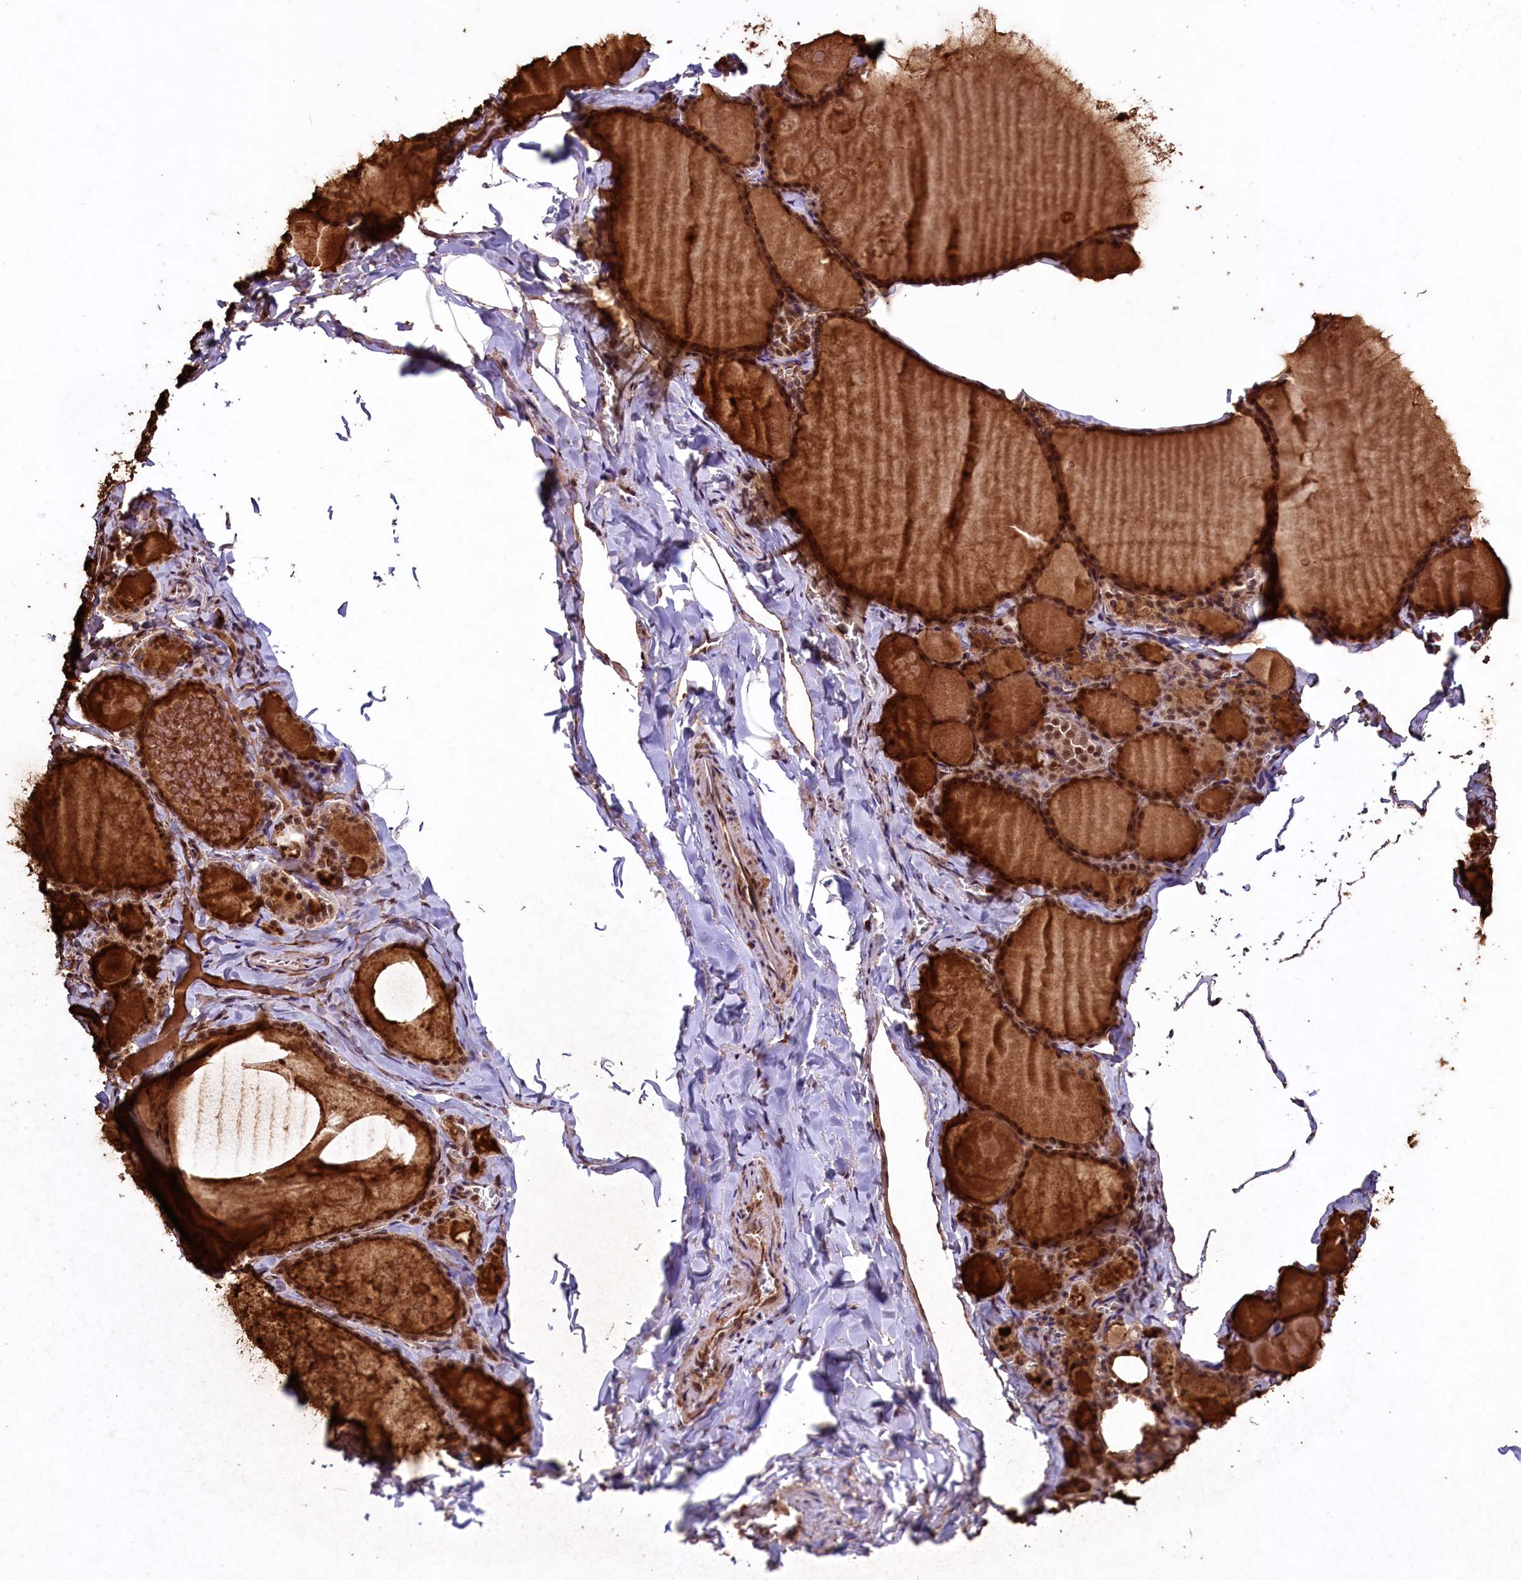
{"staining": {"intensity": "strong", "quantity": ">75%", "location": "cytoplasmic/membranous,nuclear"}, "tissue": "thyroid gland", "cell_type": "Glandular cells", "image_type": "normal", "snomed": [{"axis": "morphology", "description": "Normal tissue, NOS"}, {"axis": "topography", "description": "Thyroid gland"}], "caption": "Thyroid gland stained with DAB (3,3'-diaminobenzidine) IHC exhibits high levels of strong cytoplasmic/membranous,nuclear expression in approximately >75% of glandular cells. (Stains: DAB in brown, nuclei in blue, Microscopy: brightfield microscopy at high magnification).", "gene": "SFSWAP", "patient": {"sex": "male", "age": 56}}